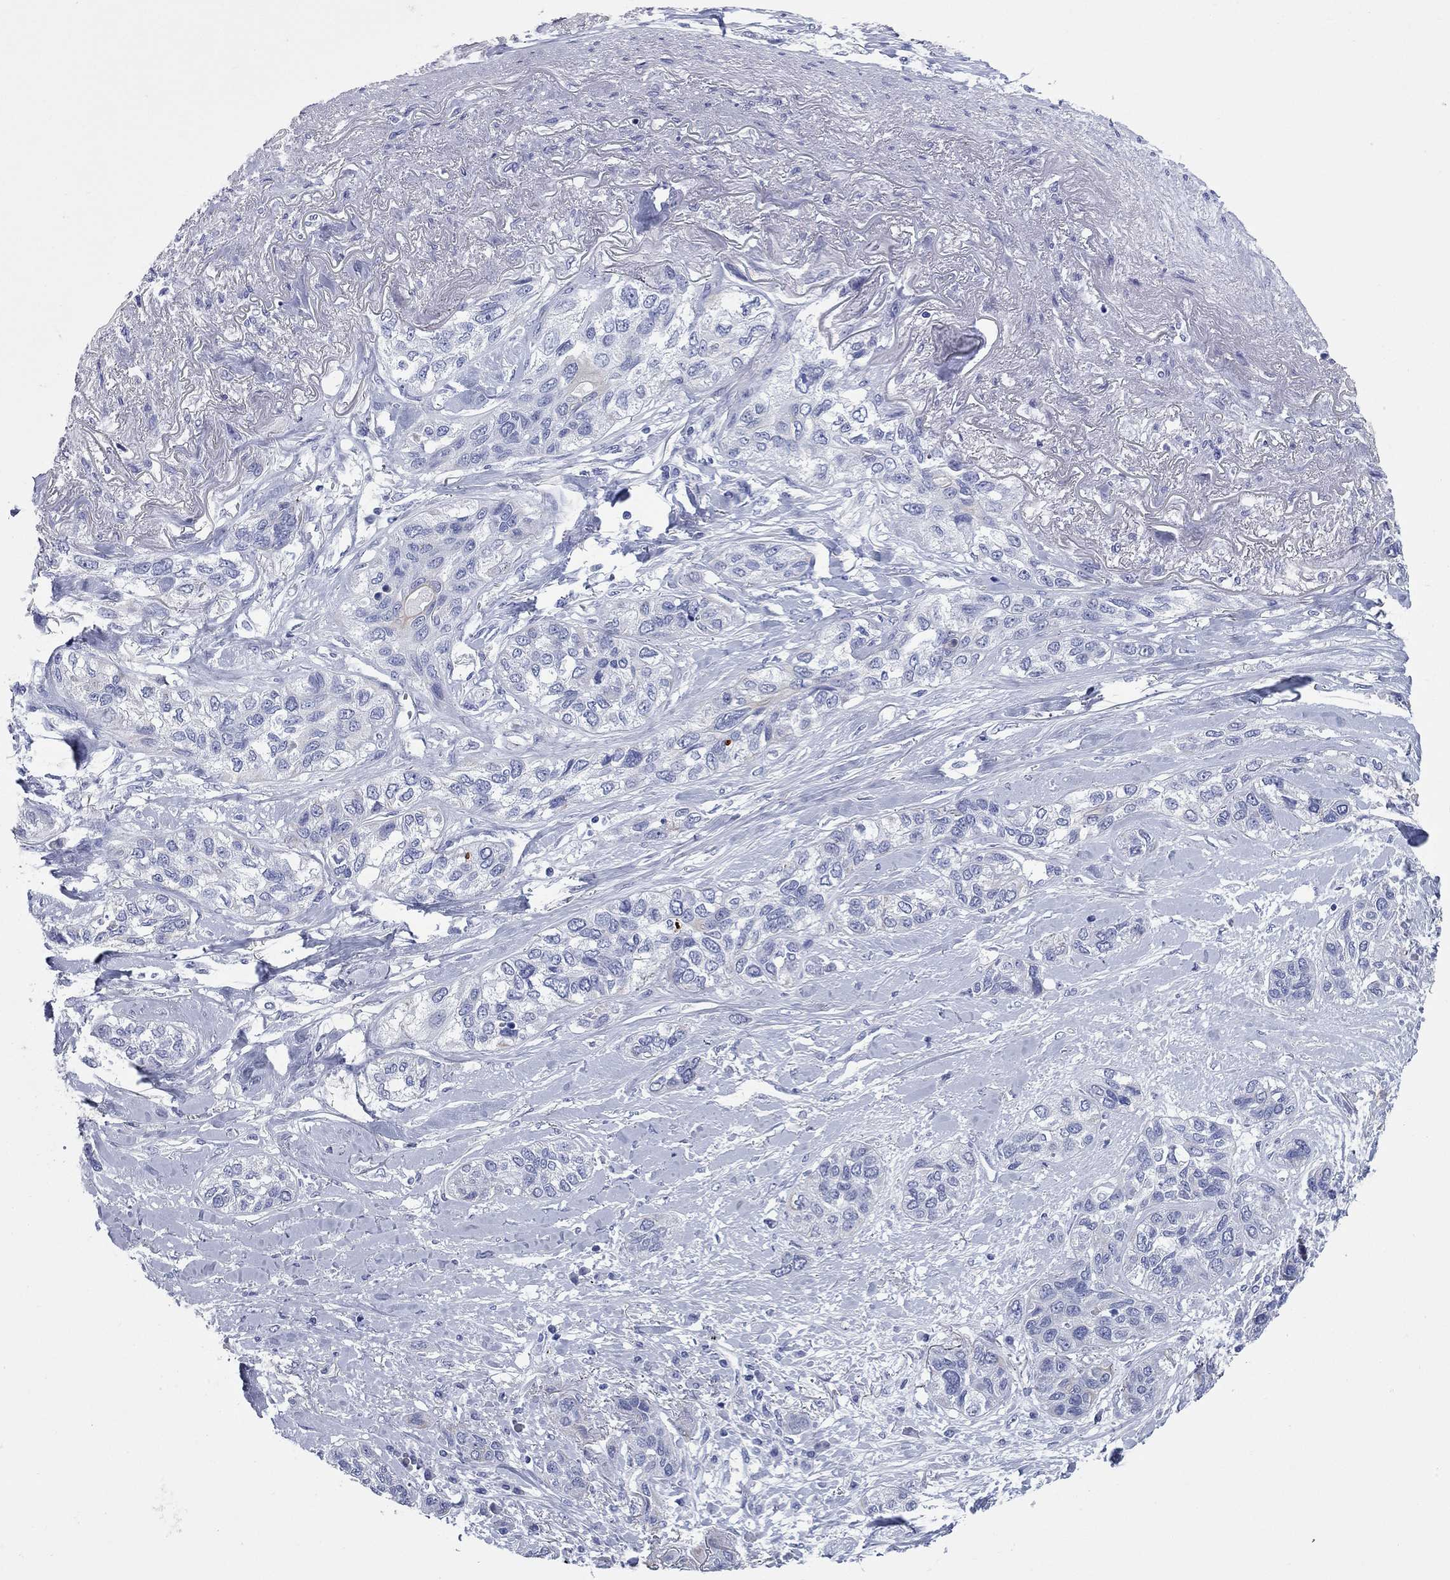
{"staining": {"intensity": "negative", "quantity": "none", "location": "none"}, "tissue": "lung cancer", "cell_type": "Tumor cells", "image_type": "cancer", "snomed": [{"axis": "morphology", "description": "Squamous cell carcinoma, NOS"}, {"axis": "topography", "description": "Lung"}], "caption": "DAB immunohistochemical staining of human lung cancer demonstrates no significant staining in tumor cells.", "gene": "CCNA1", "patient": {"sex": "female", "age": 70}}